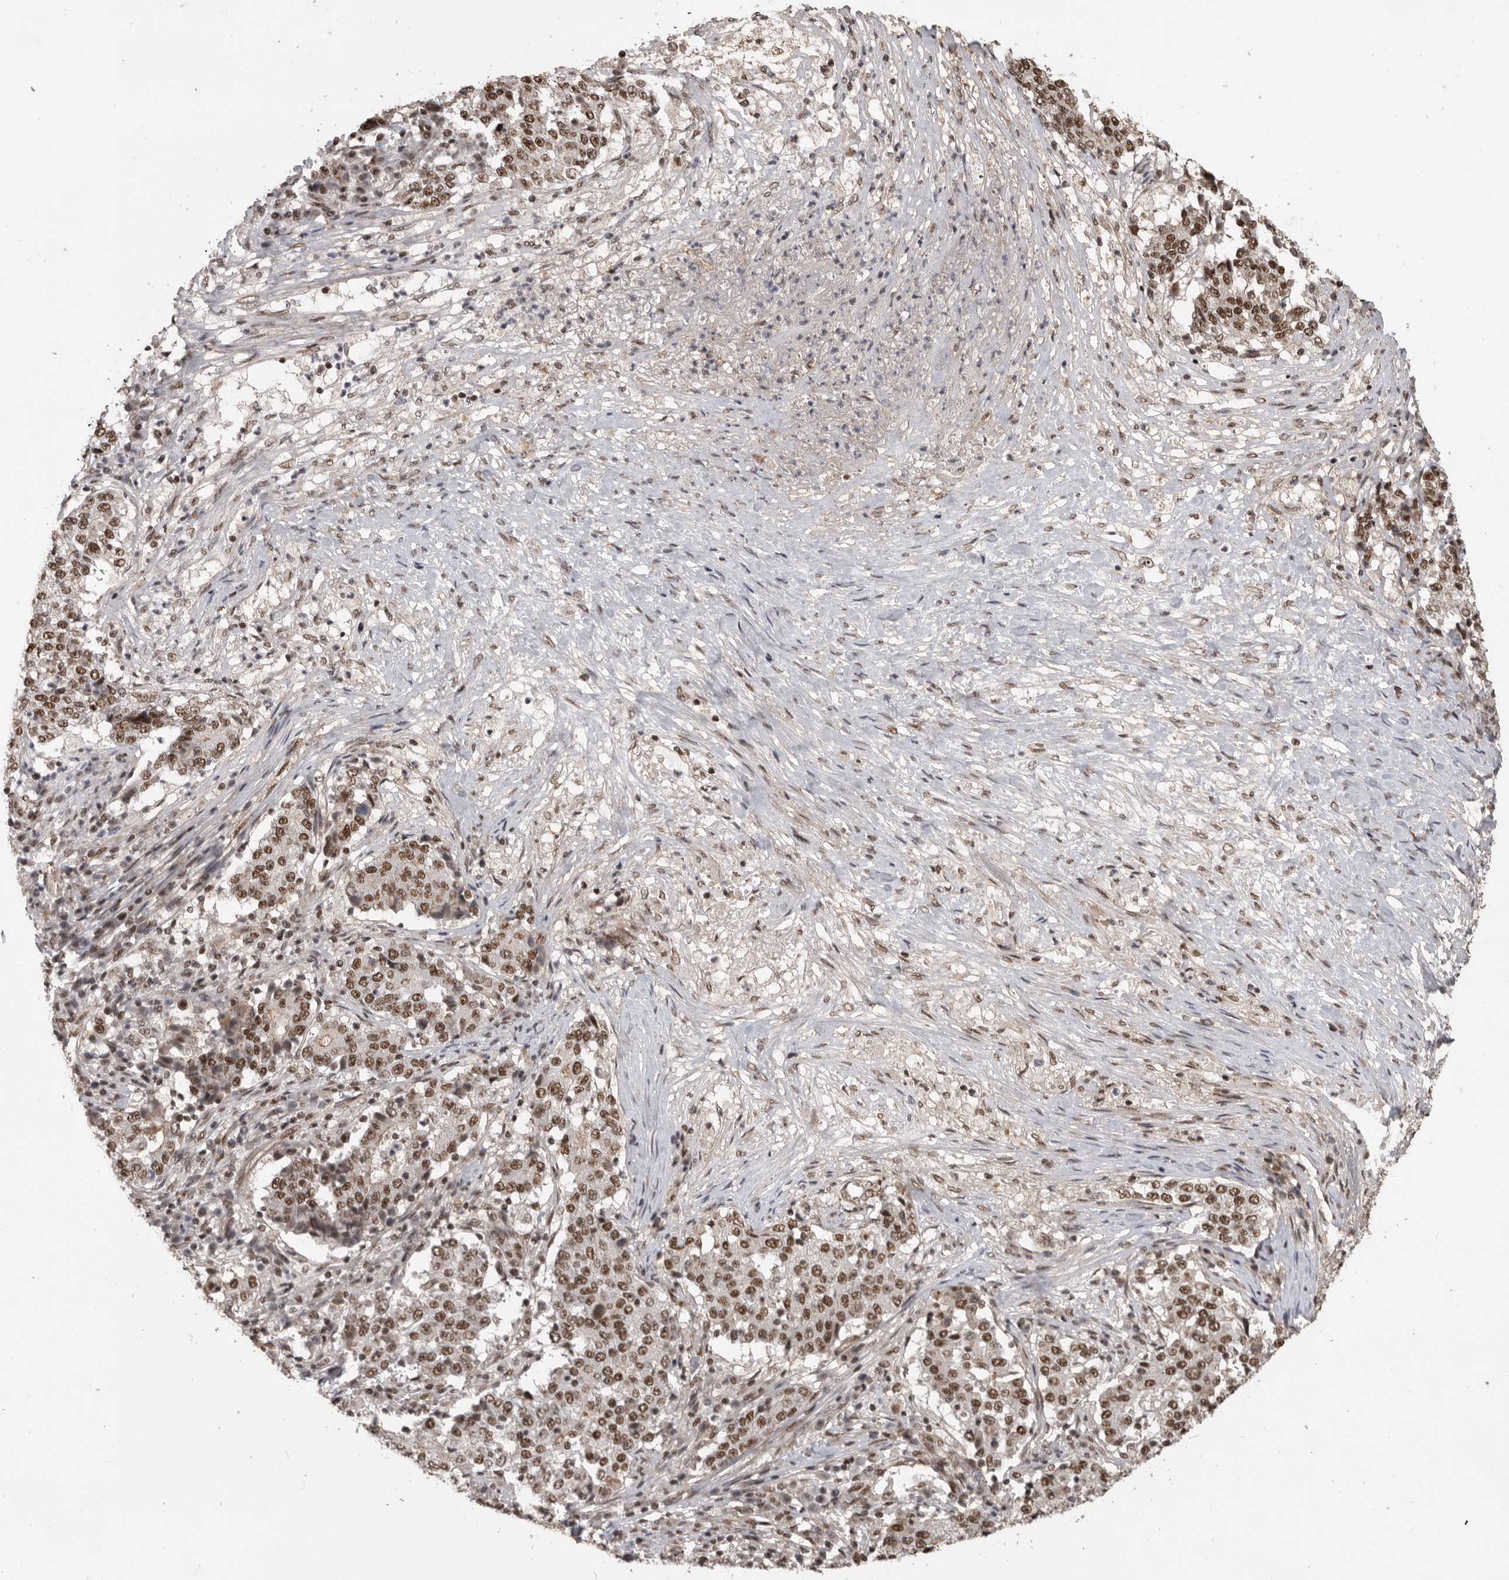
{"staining": {"intensity": "strong", "quantity": ">75%", "location": "nuclear"}, "tissue": "stomach cancer", "cell_type": "Tumor cells", "image_type": "cancer", "snomed": [{"axis": "morphology", "description": "Adenocarcinoma, NOS"}, {"axis": "topography", "description": "Stomach"}], "caption": "Stomach cancer stained with DAB immunohistochemistry (IHC) demonstrates high levels of strong nuclear positivity in approximately >75% of tumor cells.", "gene": "CBLL1", "patient": {"sex": "male", "age": 59}}